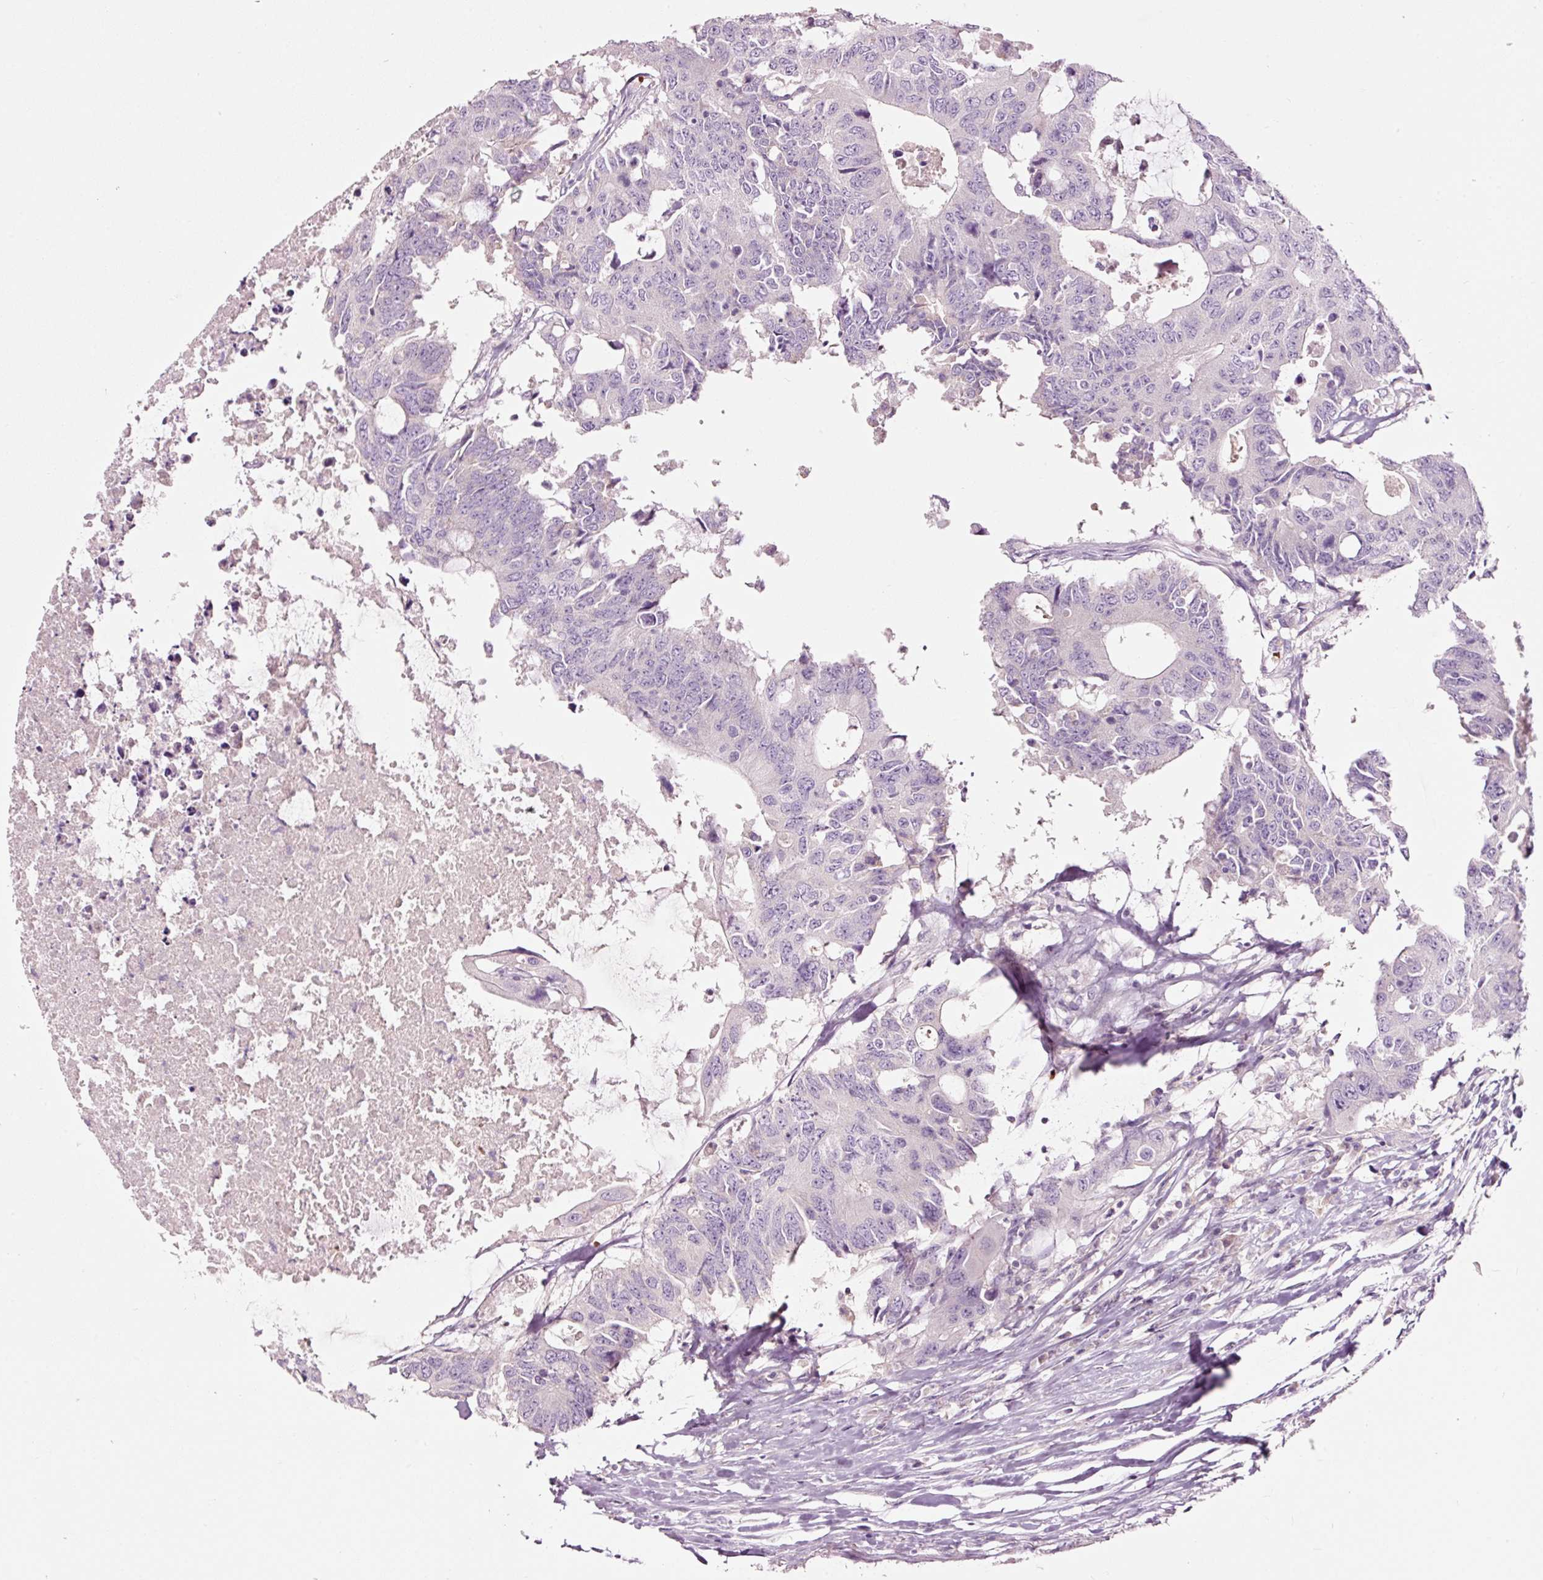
{"staining": {"intensity": "negative", "quantity": "none", "location": "none"}, "tissue": "colorectal cancer", "cell_type": "Tumor cells", "image_type": "cancer", "snomed": [{"axis": "morphology", "description": "Adenocarcinoma, NOS"}, {"axis": "topography", "description": "Colon"}], "caption": "A high-resolution photomicrograph shows immunohistochemistry (IHC) staining of colorectal cancer (adenocarcinoma), which shows no significant staining in tumor cells.", "gene": "LDHAL6B", "patient": {"sex": "male", "age": 71}}